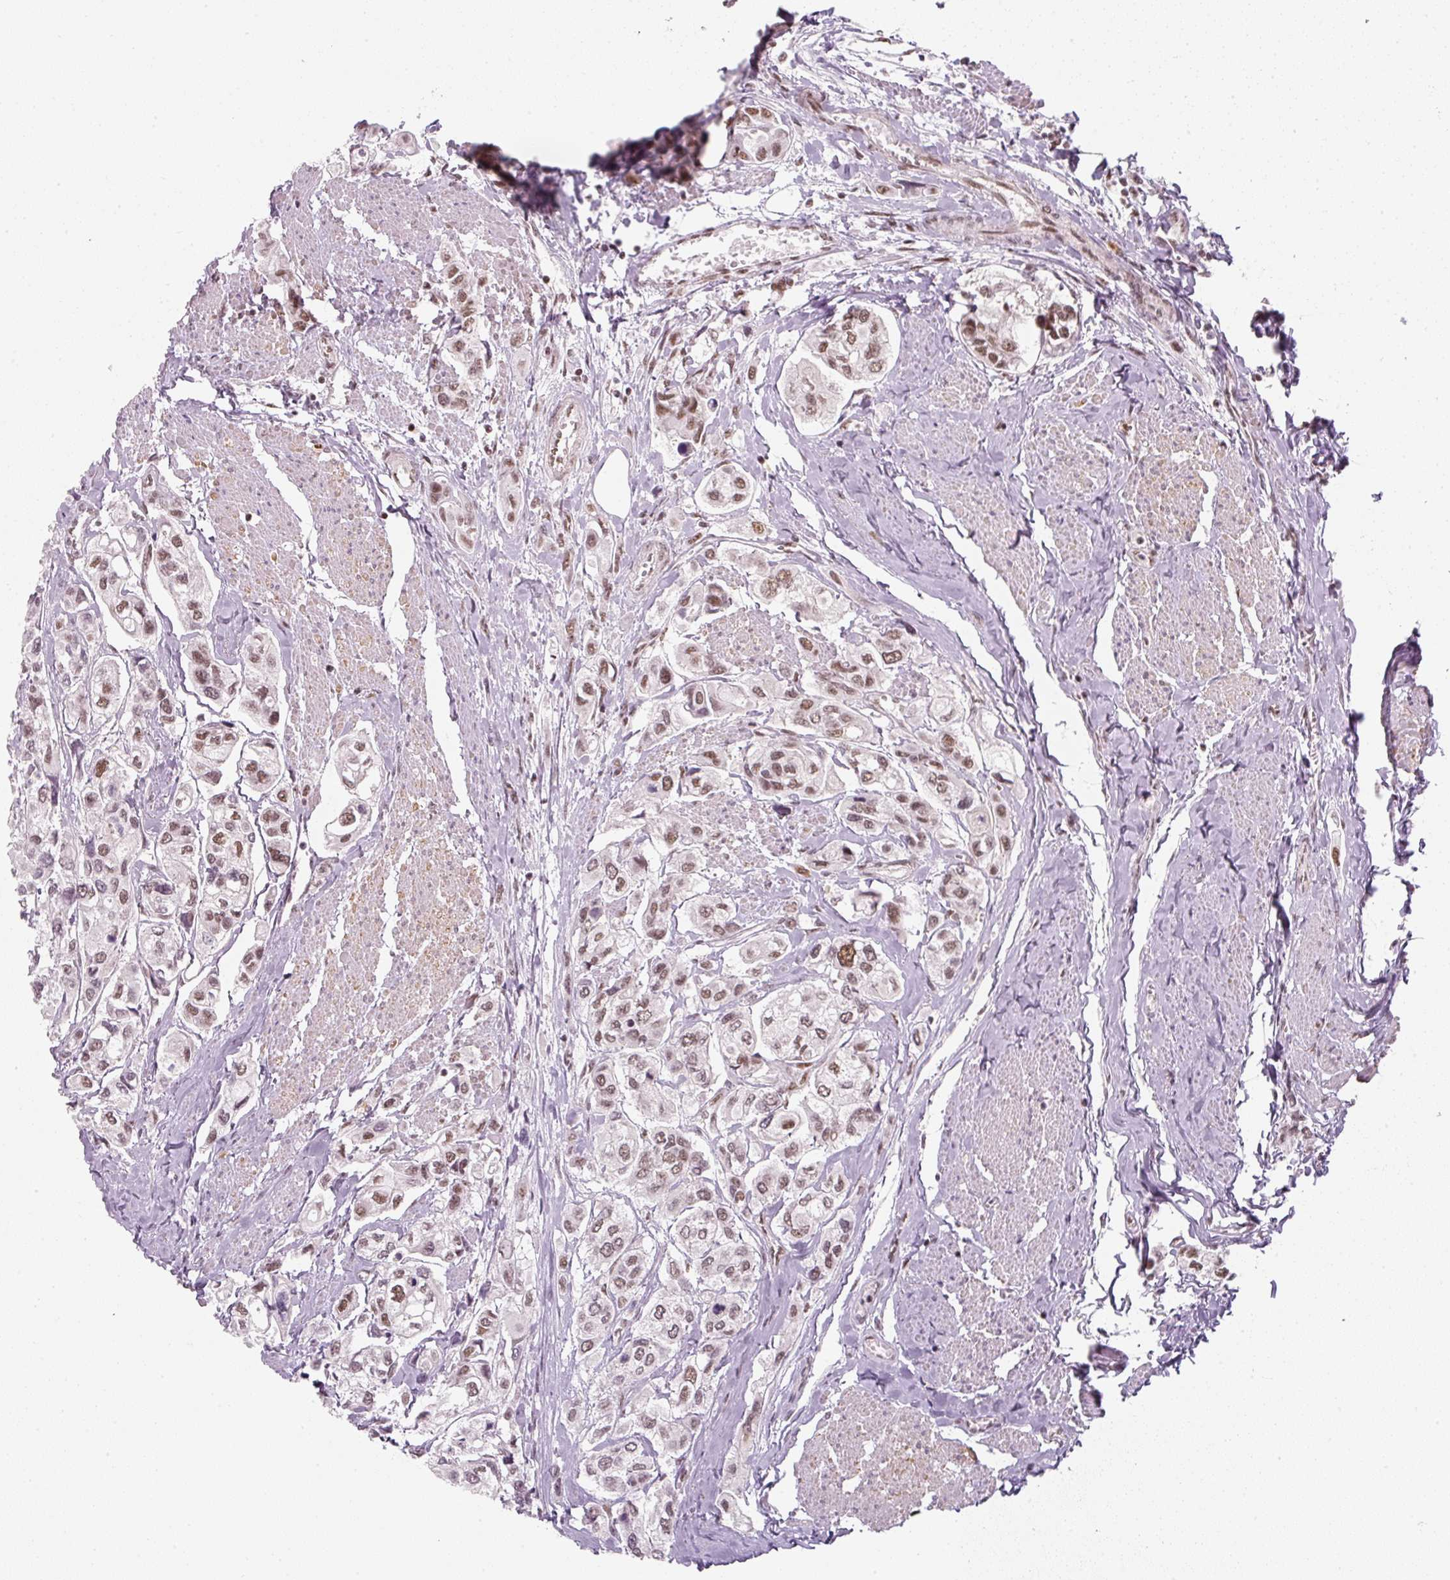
{"staining": {"intensity": "moderate", "quantity": ">75%", "location": "nuclear"}, "tissue": "urothelial cancer", "cell_type": "Tumor cells", "image_type": "cancer", "snomed": [{"axis": "morphology", "description": "Urothelial carcinoma, High grade"}, {"axis": "topography", "description": "Urinary bladder"}], "caption": "This image reveals immunohistochemistry (IHC) staining of human high-grade urothelial carcinoma, with medium moderate nuclear staining in approximately >75% of tumor cells.", "gene": "U2AF2", "patient": {"sex": "male", "age": 67}}